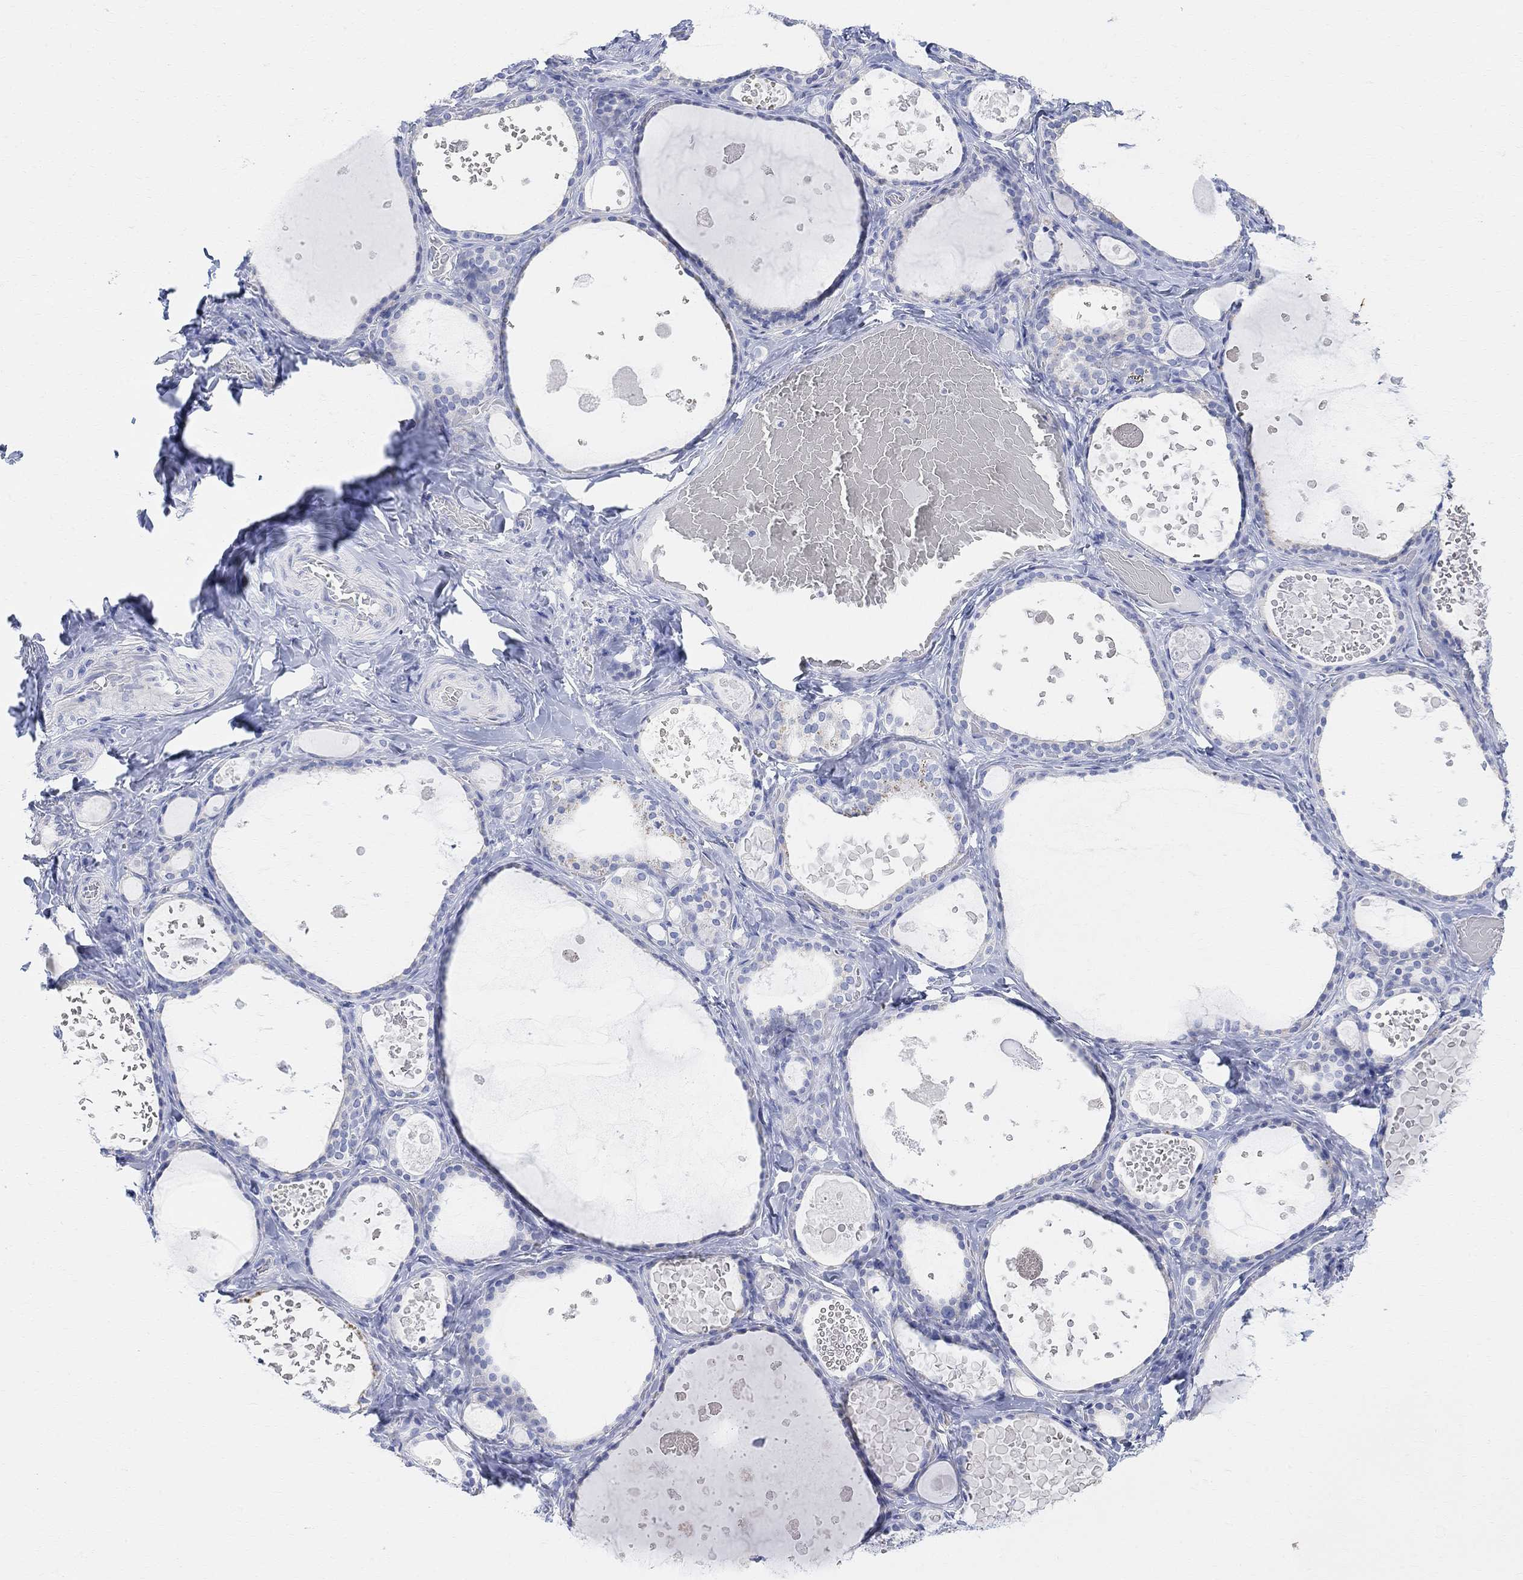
{"staining": {"intensity": "negative", "quantity": "none", "location": "none"}, "tissue": "thyroid gland", "cell_type": "Glandular cells", "image_type": "normal", "snomed": [{"axis": "morphology", "description": "Normal tissue, NOS"}, {"axis": "topography", "description": "Thyroid gland"}], "caption": "Human thyroid gland stained for a protein using immunohistochemistry exhibits no staining in glandular cells.", "gene": "RETNLB", "patient": {"sex": "female", "age": 56}}